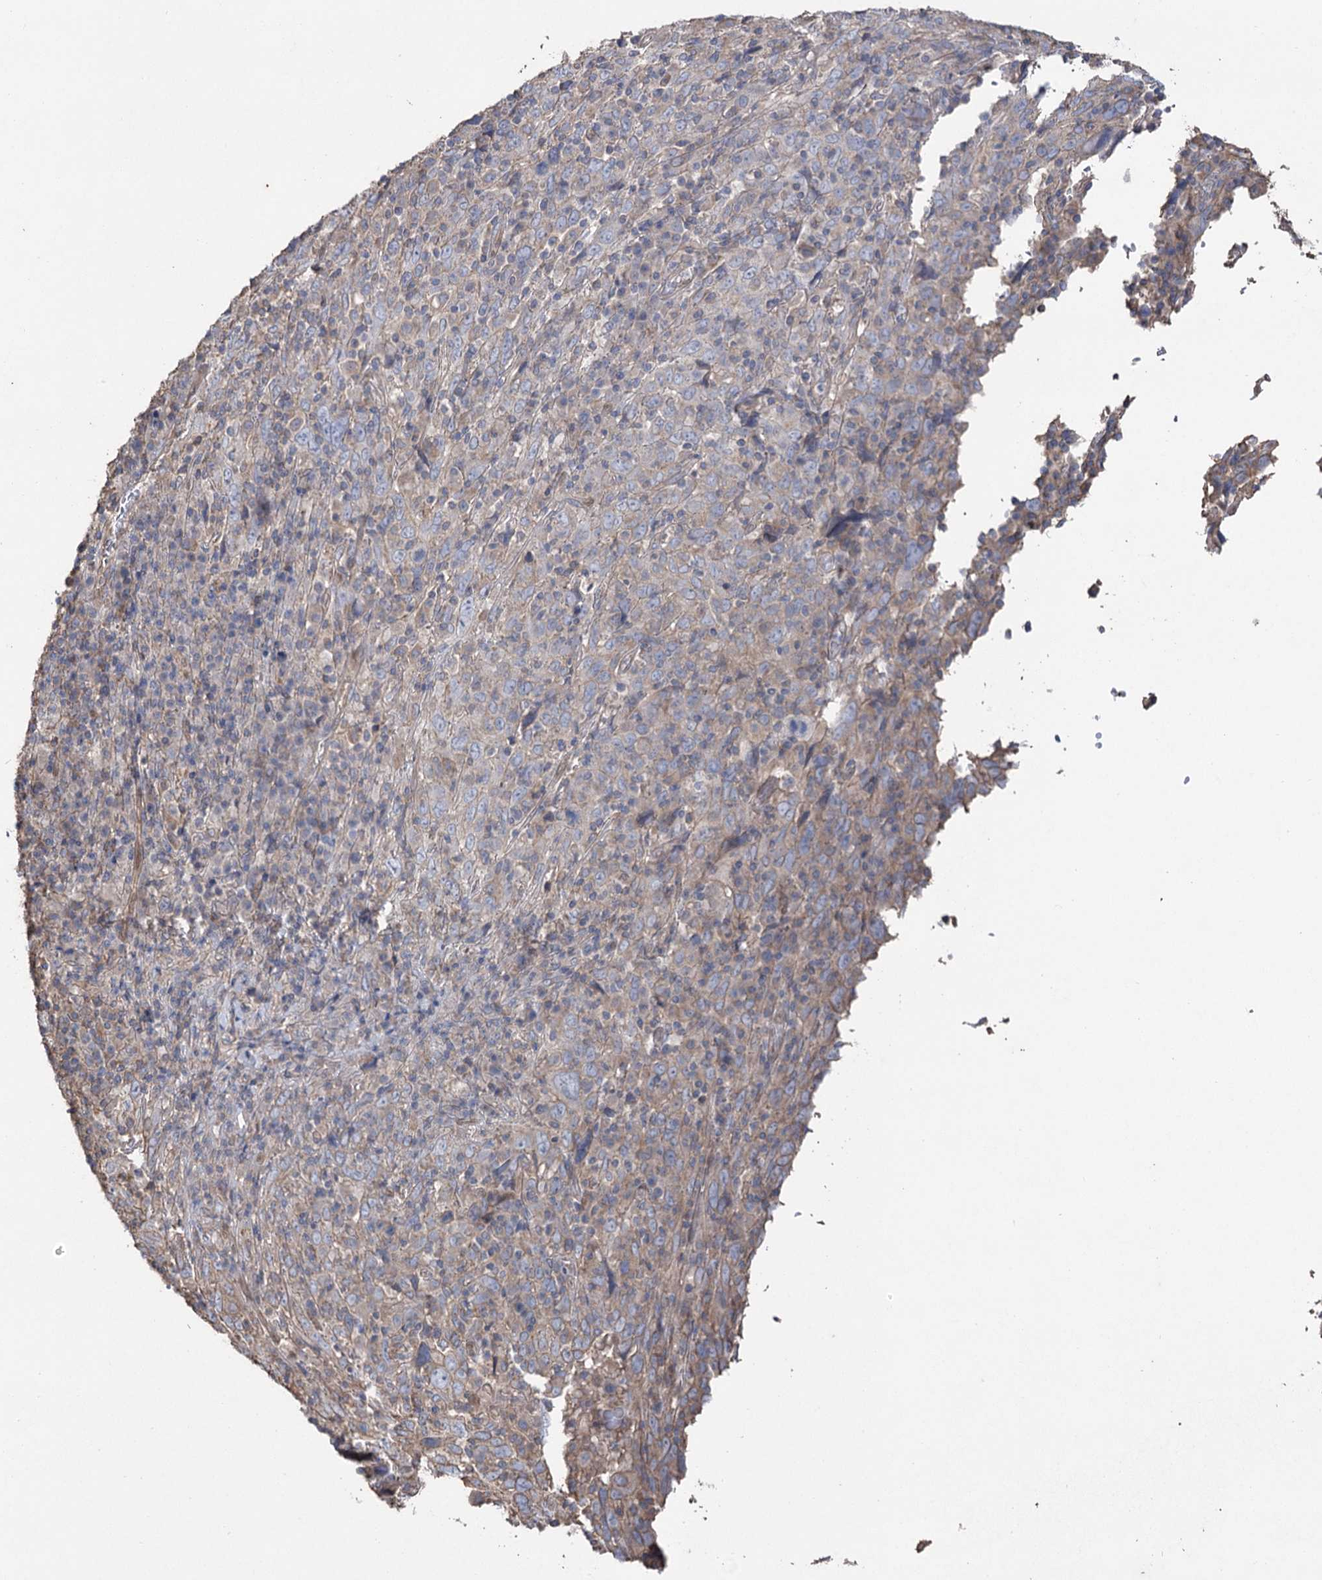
{"staining": {"intensity": "negative", "quantity": "none", "location": "none"}, "tissue": "cervical cancer", "cell_type": "Tumor cells", "image_type": "cancer", "snomed": [{"axis": "morphology", "description": "Squamous cell carcinoma, NOS"}, {"axis": "topography", "description": "Cervix"}], "caption": "High magnification brightfield microscopy of cervical cancer (squamous cell carcinoma) stained with DAB (brown) and counterstained with hematoxylin (blue): tumor cells show no significant positivity.", "gene": "FAM13B", "patient": {"sex": "female", "age": 46}}